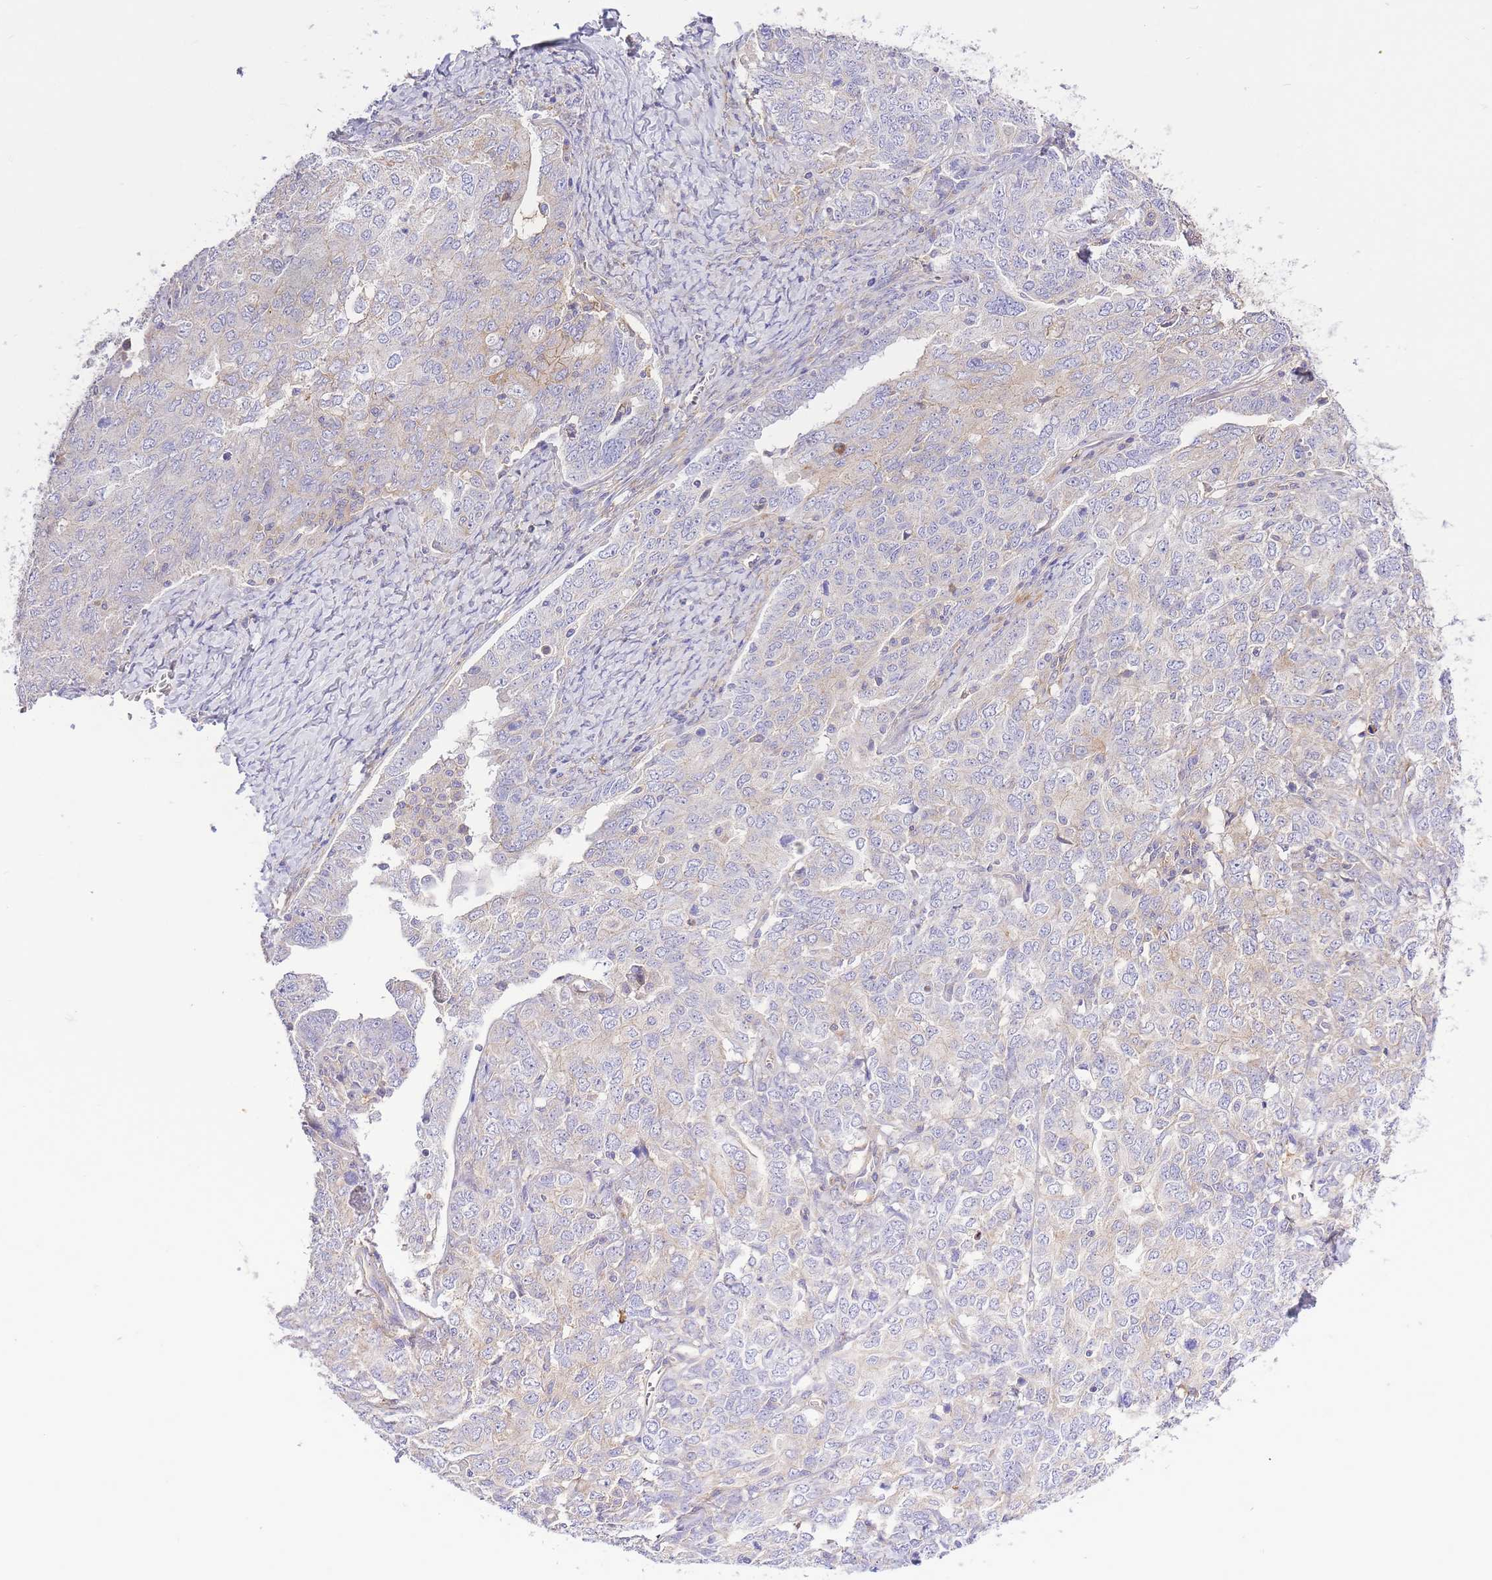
{"staining": {"intensity": "negative", "quantity": "none", "location": "none"}, "tissue": "ovarian cancer", "cell_type": "Tumor cells", "image_type": "cancer", "snomed": [{"axis": "morphology", "description": "Carcinoma, endometroid"}, {"axis": "topography", "description": "Ovary"}], "caption": "Ovarian cancer (endometroid carcinoma) was stained to show a protein in brown. There is no significant positivity in tumor cells. The staining was performed using DAB (3,3'-diaminobenzidine) to visualize the protein expression in brown, while the nuclei were stained in blue with hematoxylin (Magnification: 20x).", "gene": "INSYN2B", "patient": {"sex": "female", "age": 62}}